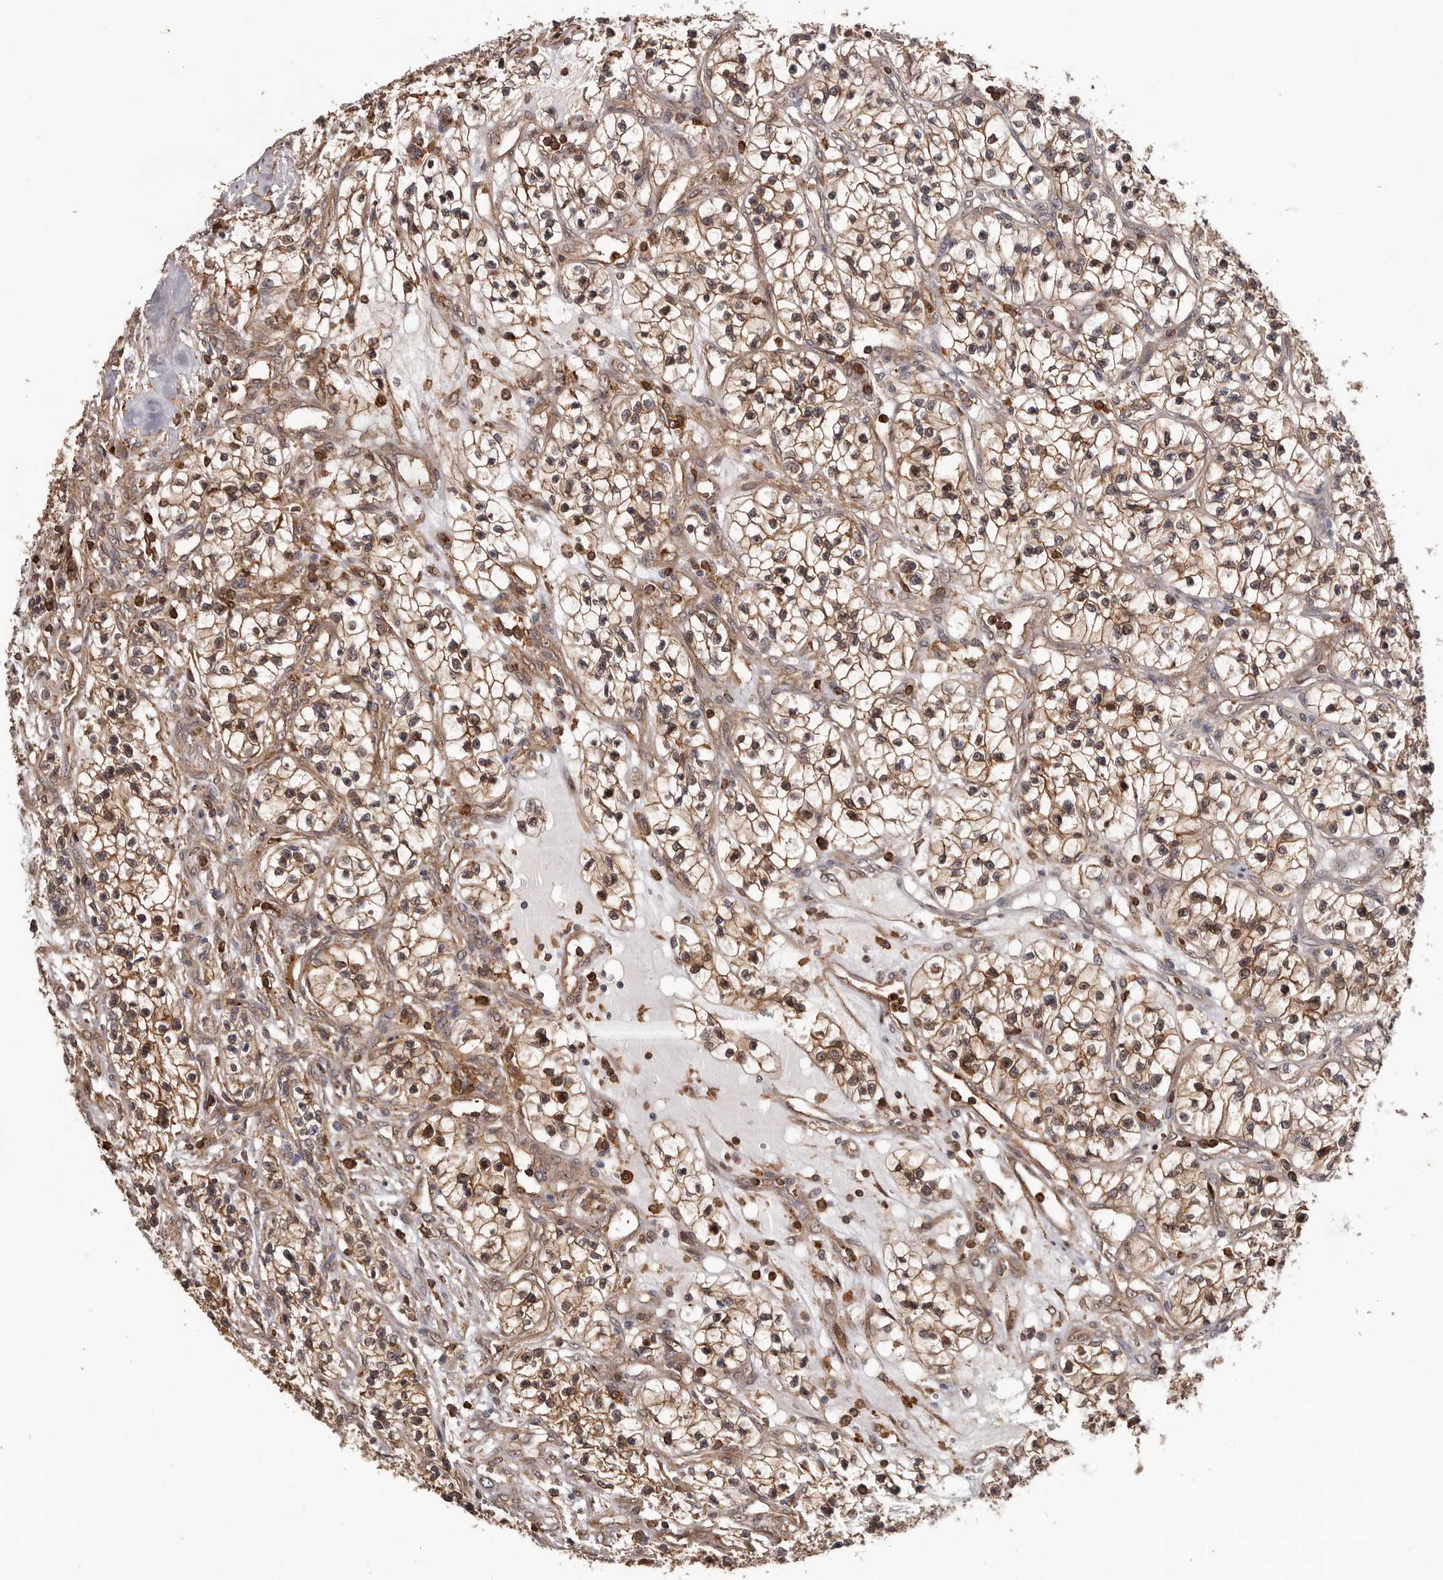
{"staining": {"intensity": "moderate", "quantity": ">75%", "location": "cytoplasmic/membranous,nuclear"}, "tissue": "renal cancer", "cell_type": "Tumor cells", "image_type": "cancer", "snomed": [{"axis": "morphology", "description": "Adenocarcinoma, NOS"}, {"axis": "topography", "description": "Kidney"}], "caption": "Brown immunohistochemical staining in human renal cancer (adenocarcinoma) reveals moderate cytoplasmic/membranous and nuclear staining in about >75% of tumor cells. The staining was performed using DAB to visualize the protein expression in brown, while the nuclei were stained in blue with hematoxylin (Magnification: 20x).", "gene": "PRR12", "patient": {"sex": "female", "age": 57}}